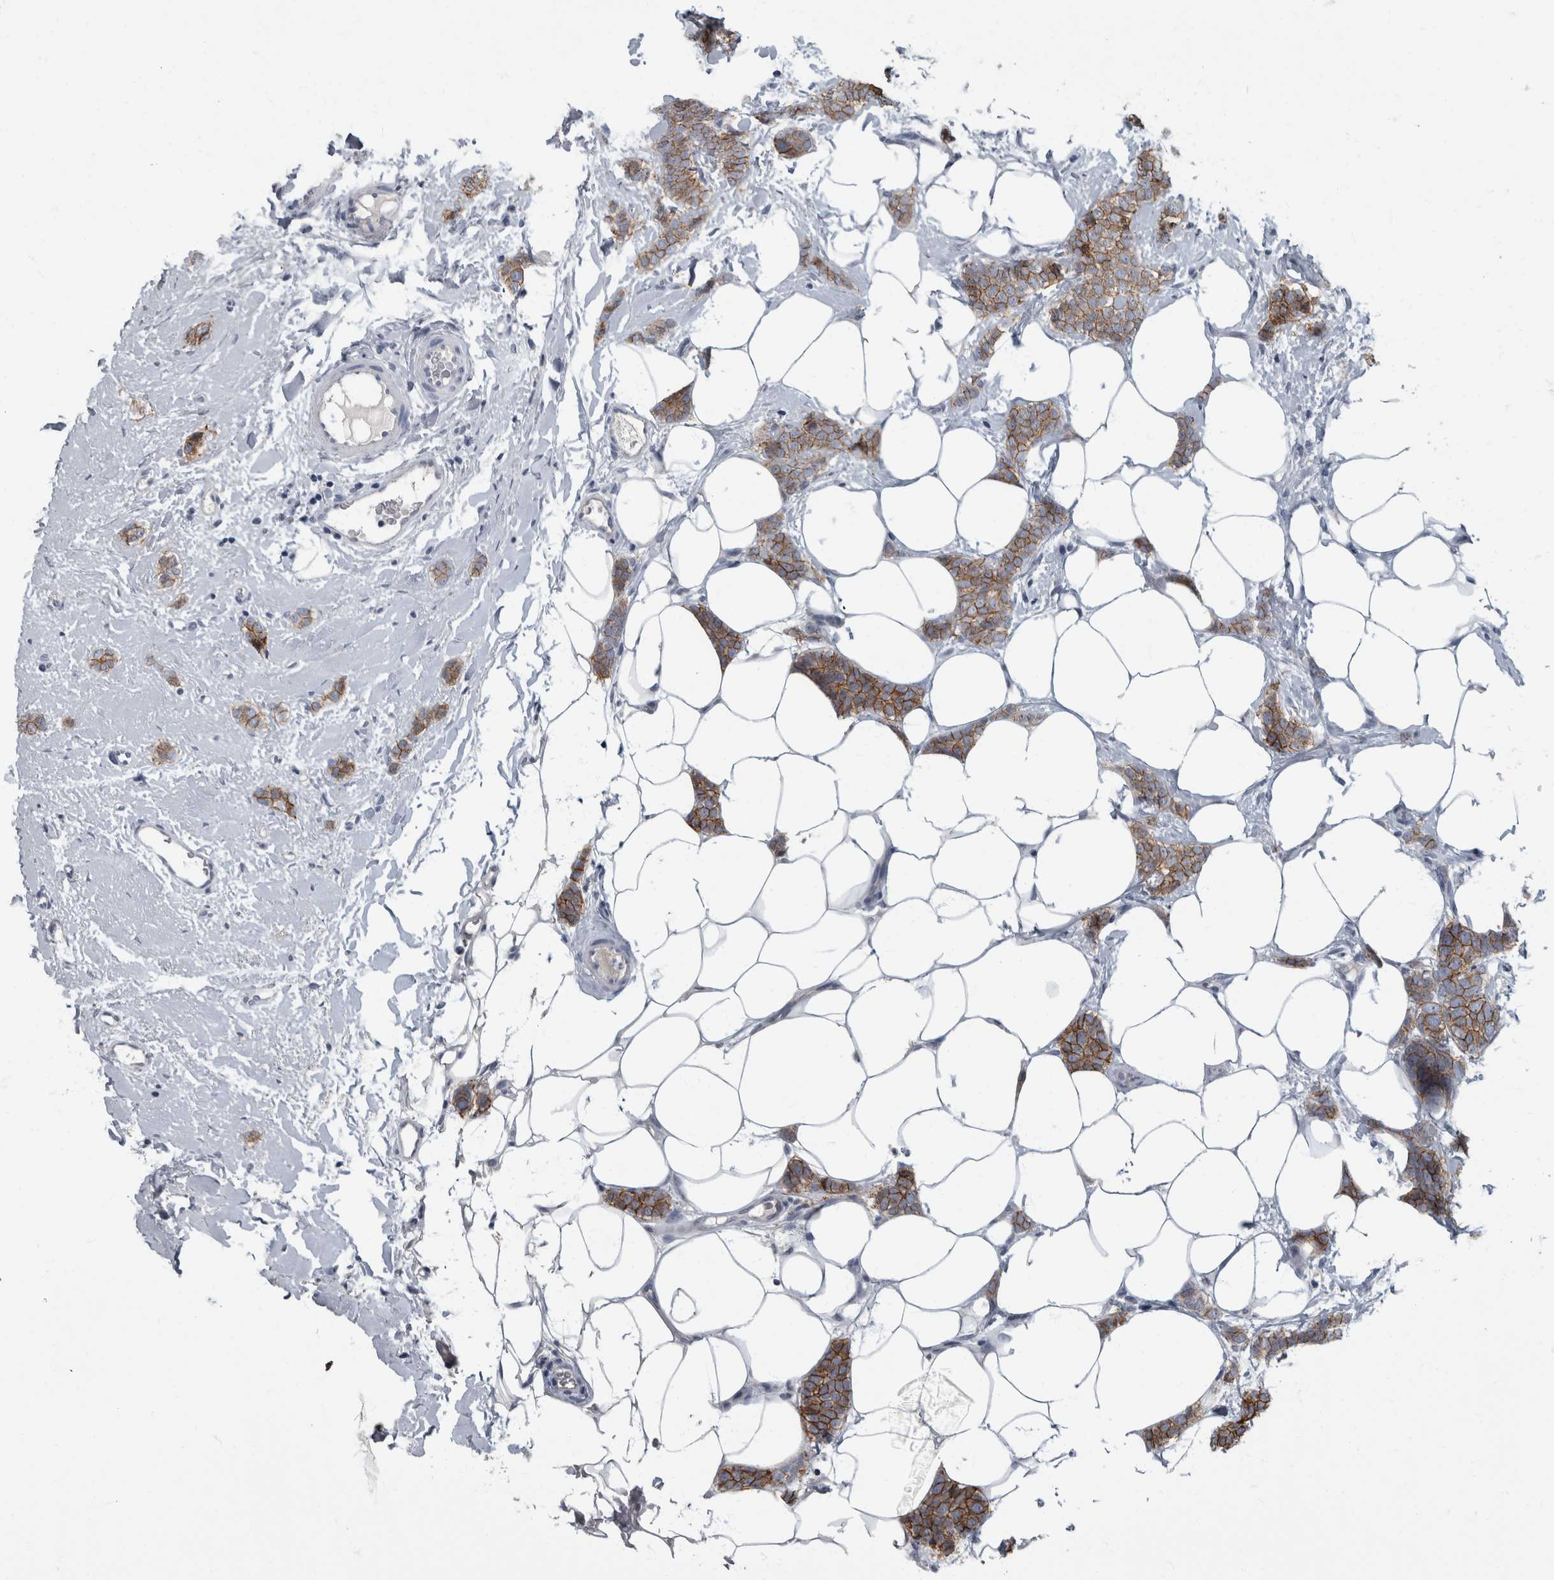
{"staining": {"intensity": "strong", "quantity": ">75%", "location": "cytoplasmic/membranous"}, "tissue": "breast cancer", "cell_type": "Tumor cells", "image_type": "cancer", "snomed": [{"axis": "morphology", "description": "Lobular carcinoma"}, {"axis": "topography", "description": "Skin"}, {"axis": "topography", "description": "Breast"}], "caption": "Protein staining demonstrates strong cytoplasmic/membranous positivity in approximately >75% of tumor cells in breast lobular carcinoma.", "gene": "DSG2", "patient": {"sex": "female", "age": 46}}